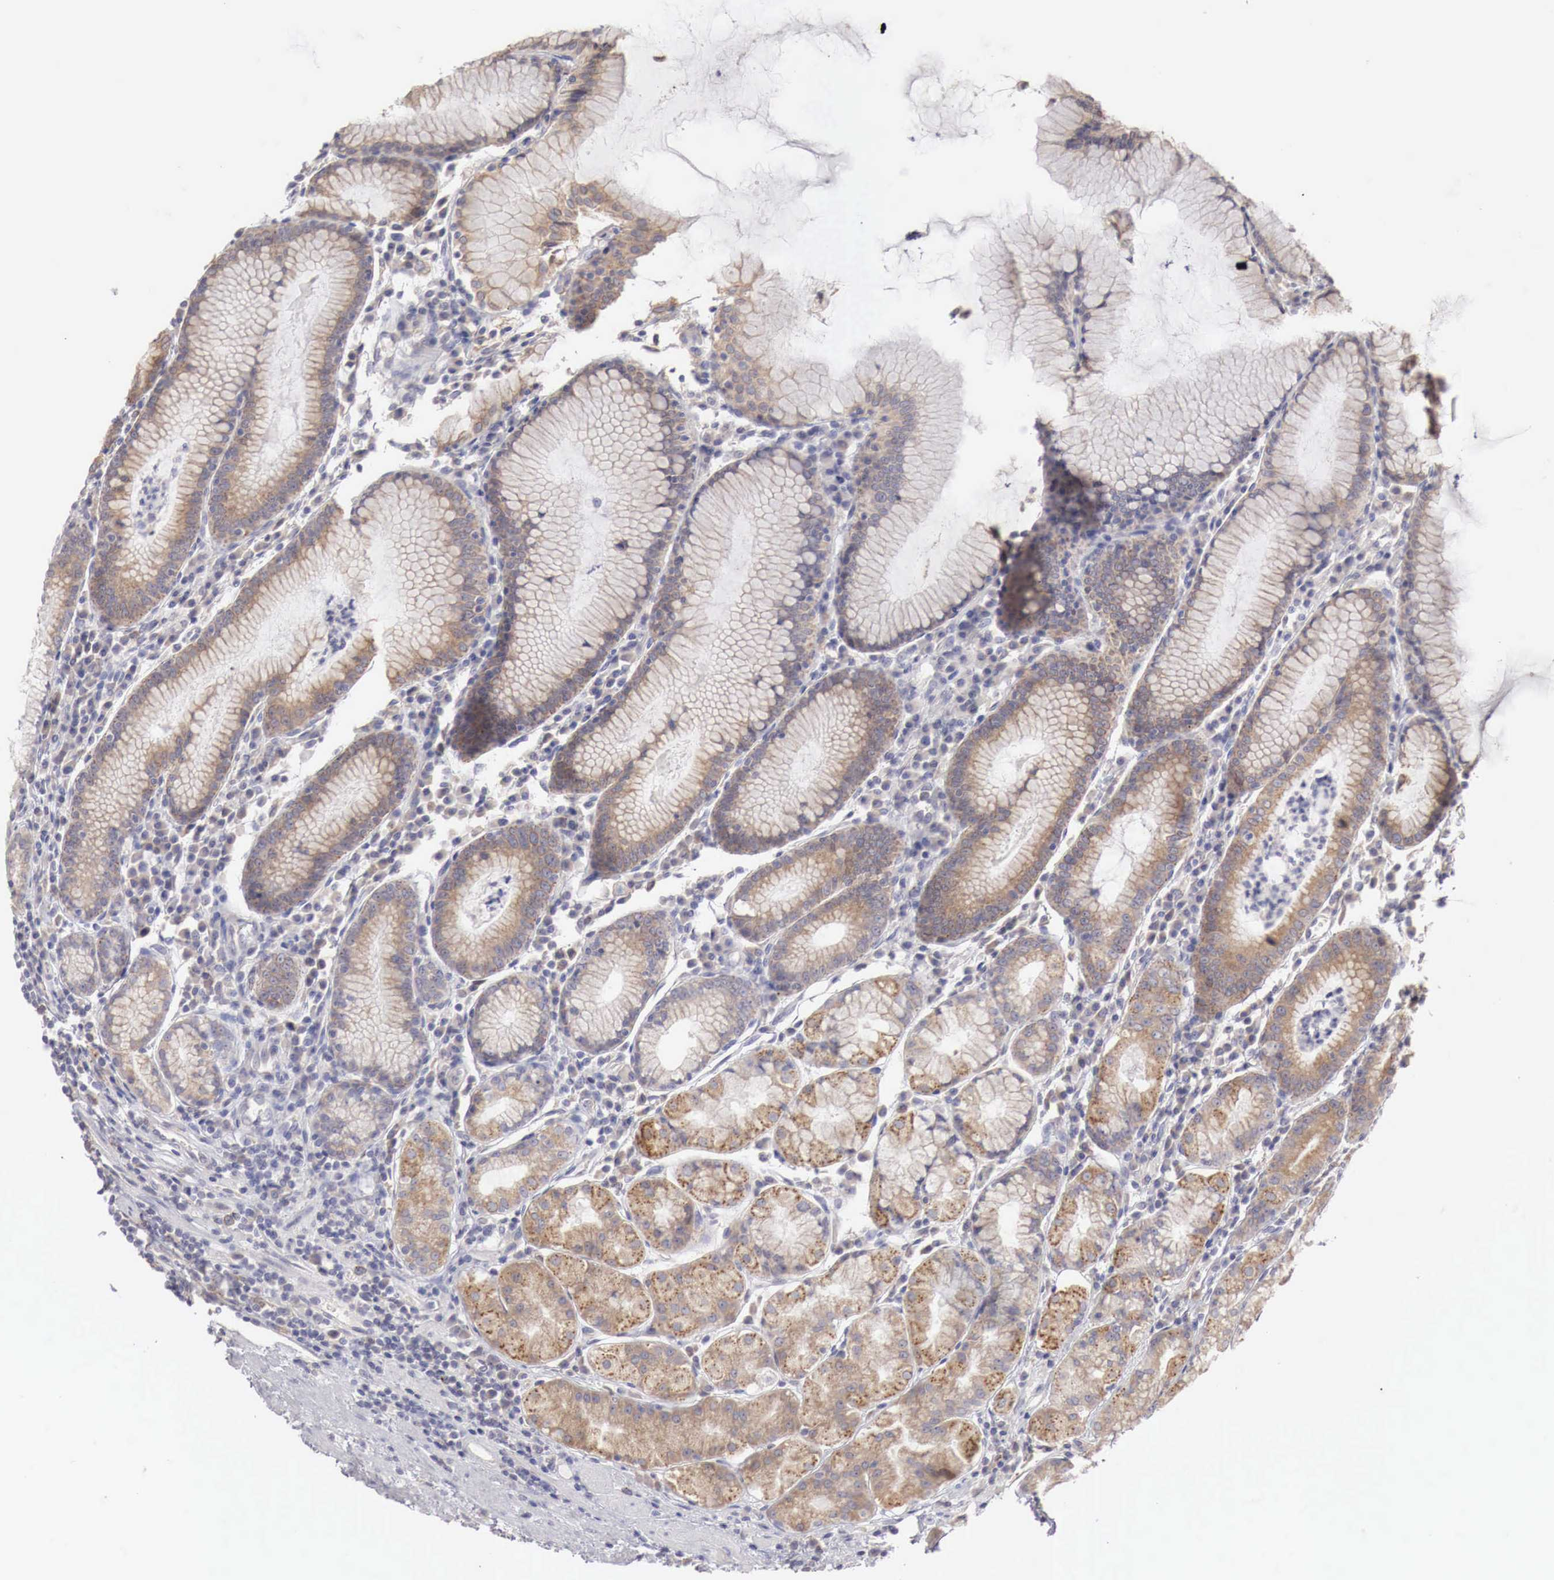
{"staining": {"intensity": "moderate", "quantity": "25%-75%", "location": "cytoplasmic/membranous"}, "tissue": "stomach", "cell_type": "Glandular cells", "image_type": "normal", "snomed": [{"axis": "morphology", "description": "Normal tissue, NOS"}, {"axis": "topography", "description": "Stomach, lower"}], "caption": "DAB immunohistochemical staining of normal stomach reveals moderate cytoplasmic/membranous protein positivity in about 25%-75% of glandular cells.", "gene": "NSDHL", "patient": {"sex": "female", "age": 43}}